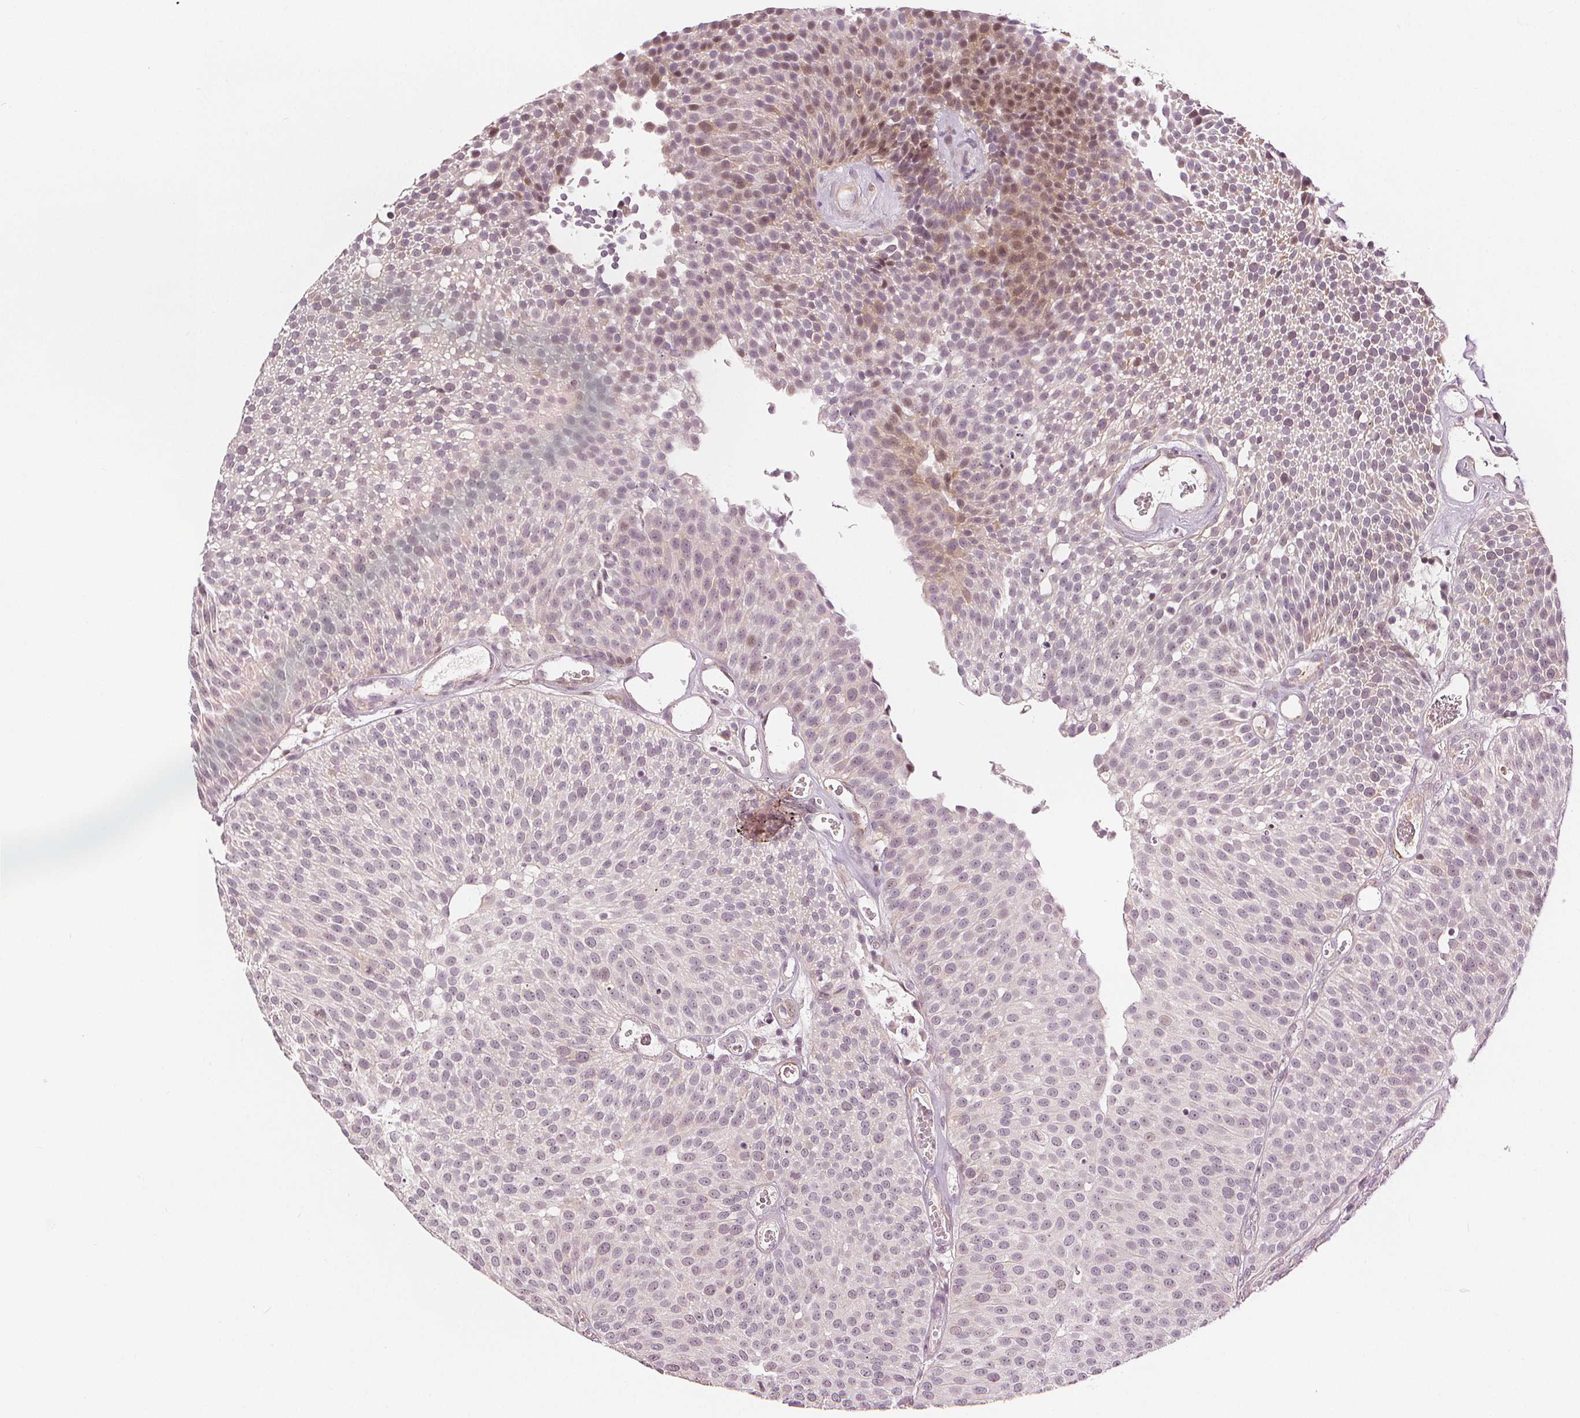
{"staining": {"intensity": "weak", "quantity": "<25%", "location": "nuclear"}, "tissue": "urothelial cancer", "cell_type": "Tumor cells", "image_type": "cancer", "snomed": [{"axis": "morphology", "description": "Urothelial carcinoma, Low grade"}, {"axis": "topography", "description": "Urinary bladder"}], "caption": "This photomicrograph is of low-grade urothelial carcinoma stained with immunohistochemistry to label a protein in brown with the nuclei are counter-stained blue. There is no expression in tumor cells.", "gene": "SLC34A1", "patient": {"sex": "female", "age": 79}}